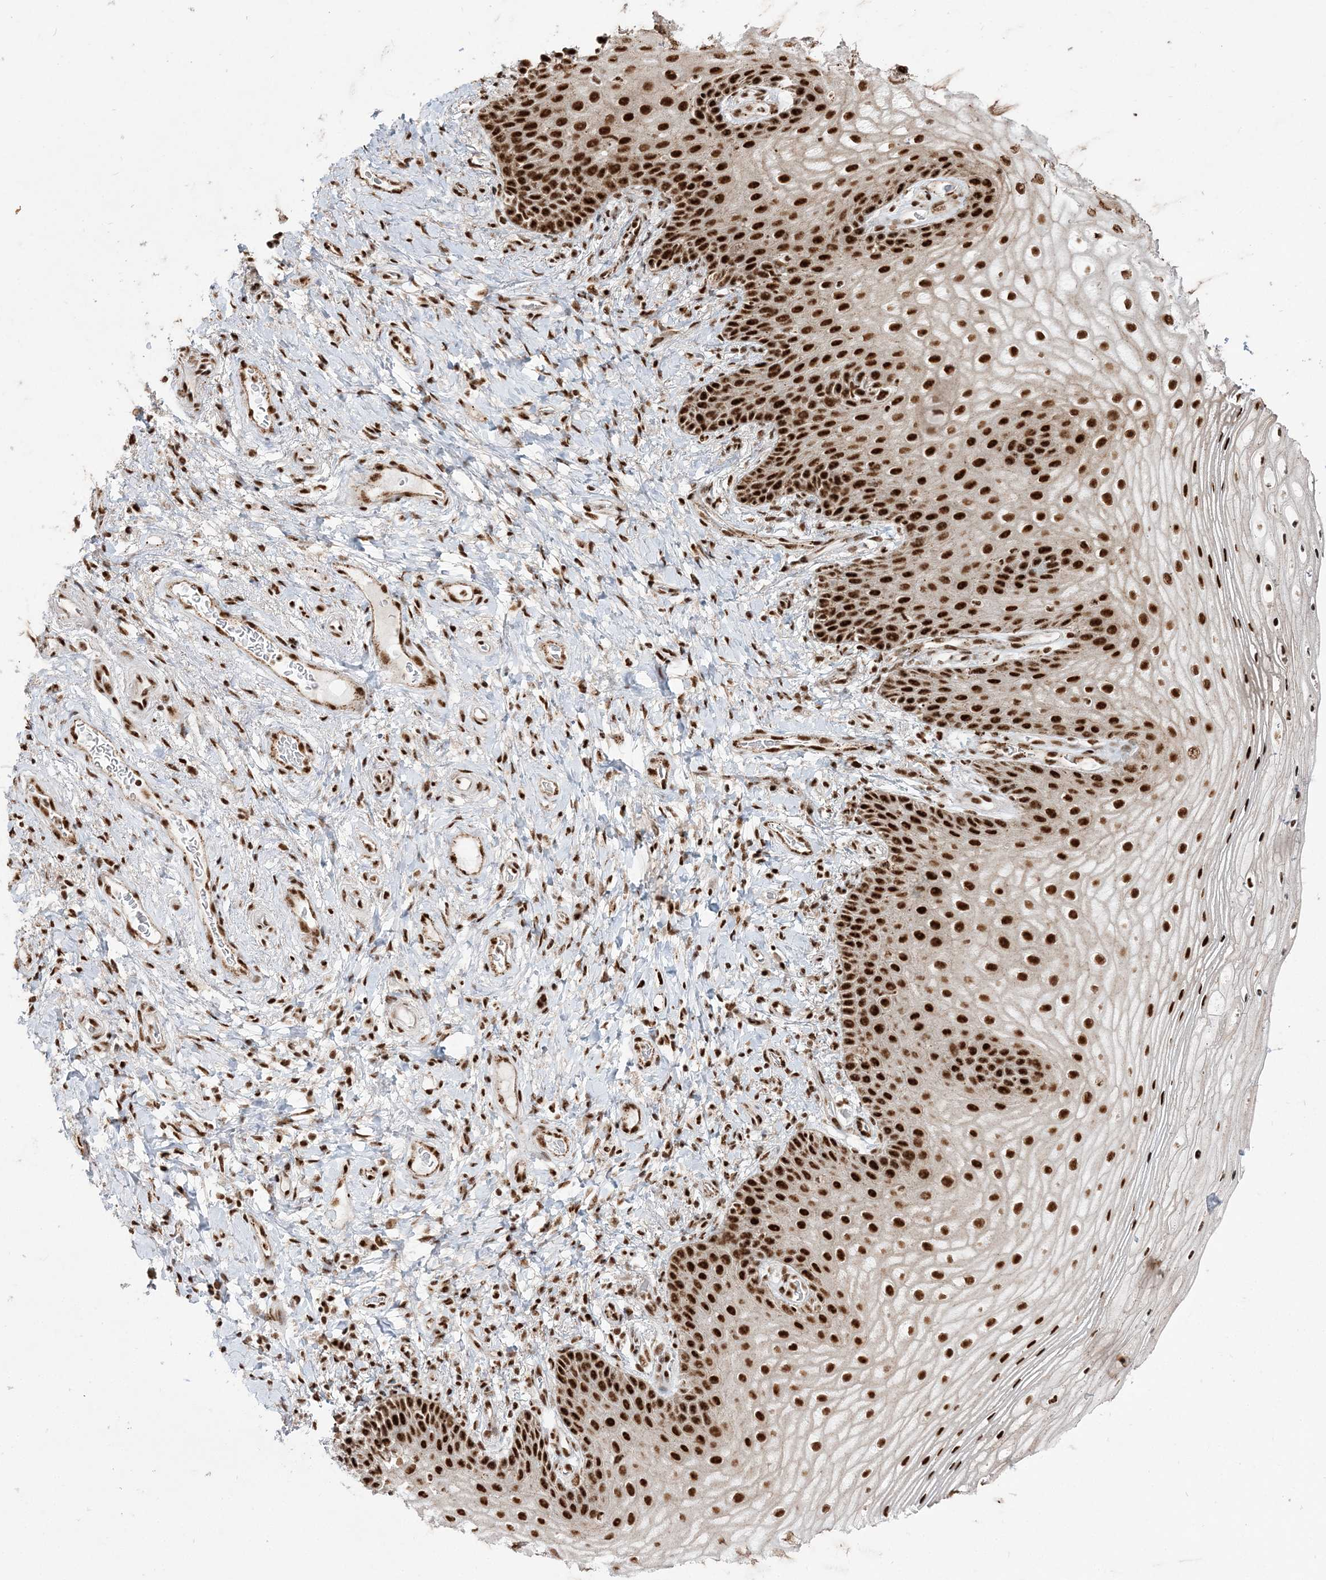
{"staining": {"intensity": "strong", "quantity": ">75%", "location": "nuclear"}, "tissue": "vagina", "cell_type": "Squamous epithelial cells", "image_type": "normal", "snomed": [{"axis": "morphology", "description": "Normal tissue, NOS"}, {"axis": "topography", "description": "Vagina"}], "caption": "Immunohistochemistry photomicrograph of benign vagina: vagina stained using immunohistochemistry reveals high levels of strong protein expression localized specifically in the nuclear of squamous epithelial cells, appearing as a nuclear brown color.", "gene": "RBM17", "patient": {"sex": "female", "age": 60}}